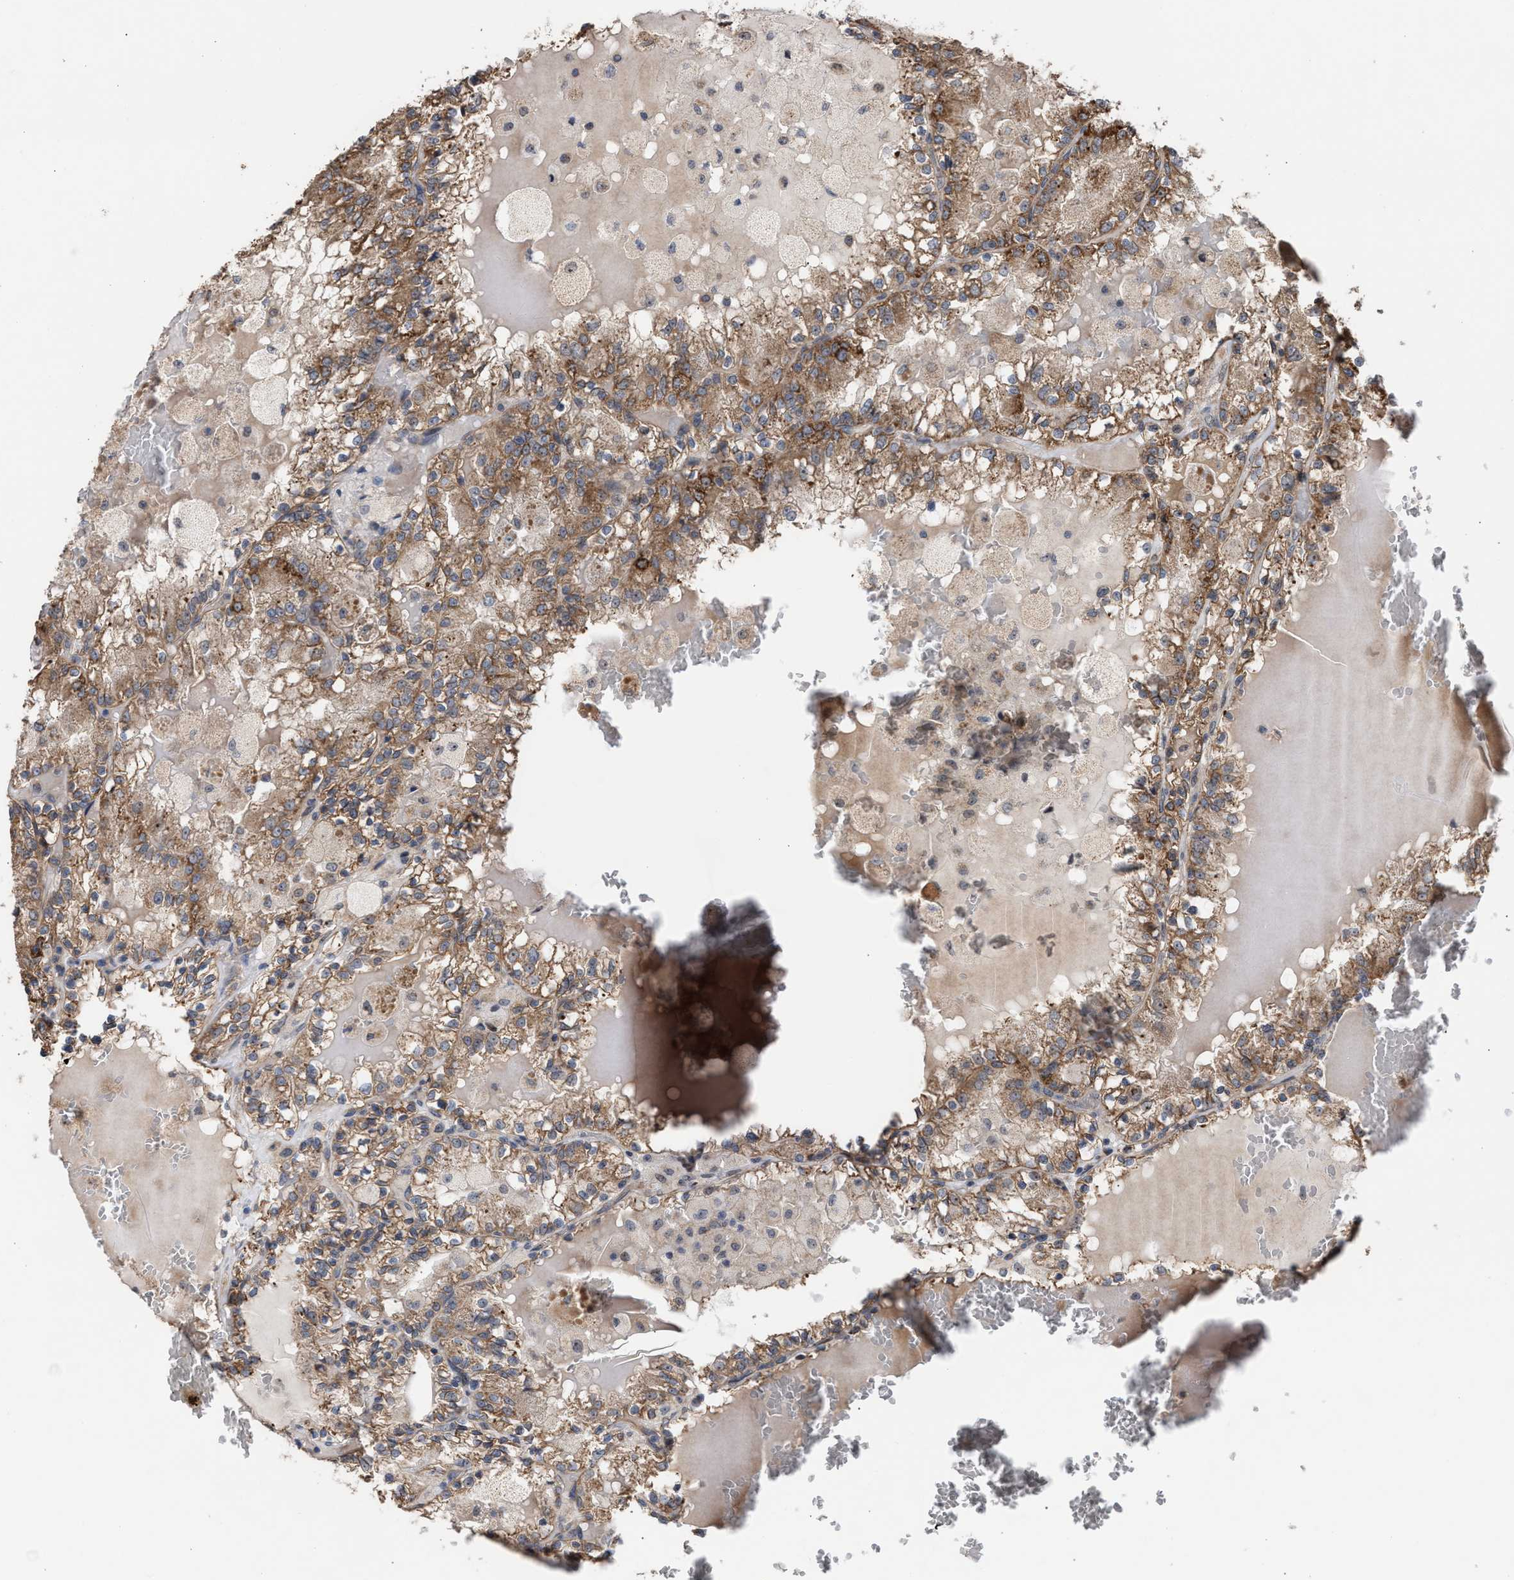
{"staining": {"intensity": "moderate", "quantity": ">75%", "location": "cytoplasmic/membranous"}, "tissue": "renal cancer", "cell_type": "Tumor cells", "image_type": "cancer", "snomed": [{"axis": "morphology", "description": "Adenocarcinoma, NOS"}, {"axis": "topography", "description": "Kidney"}], "caption": "Protein staining of adenocarcinoma (renal) tissue demonstrates moderate cytoplasmic/membranous staining in about >75% of tumor cells.", "gene": "EXOSC2", "patient": {"sex": "female", "age": 56}}